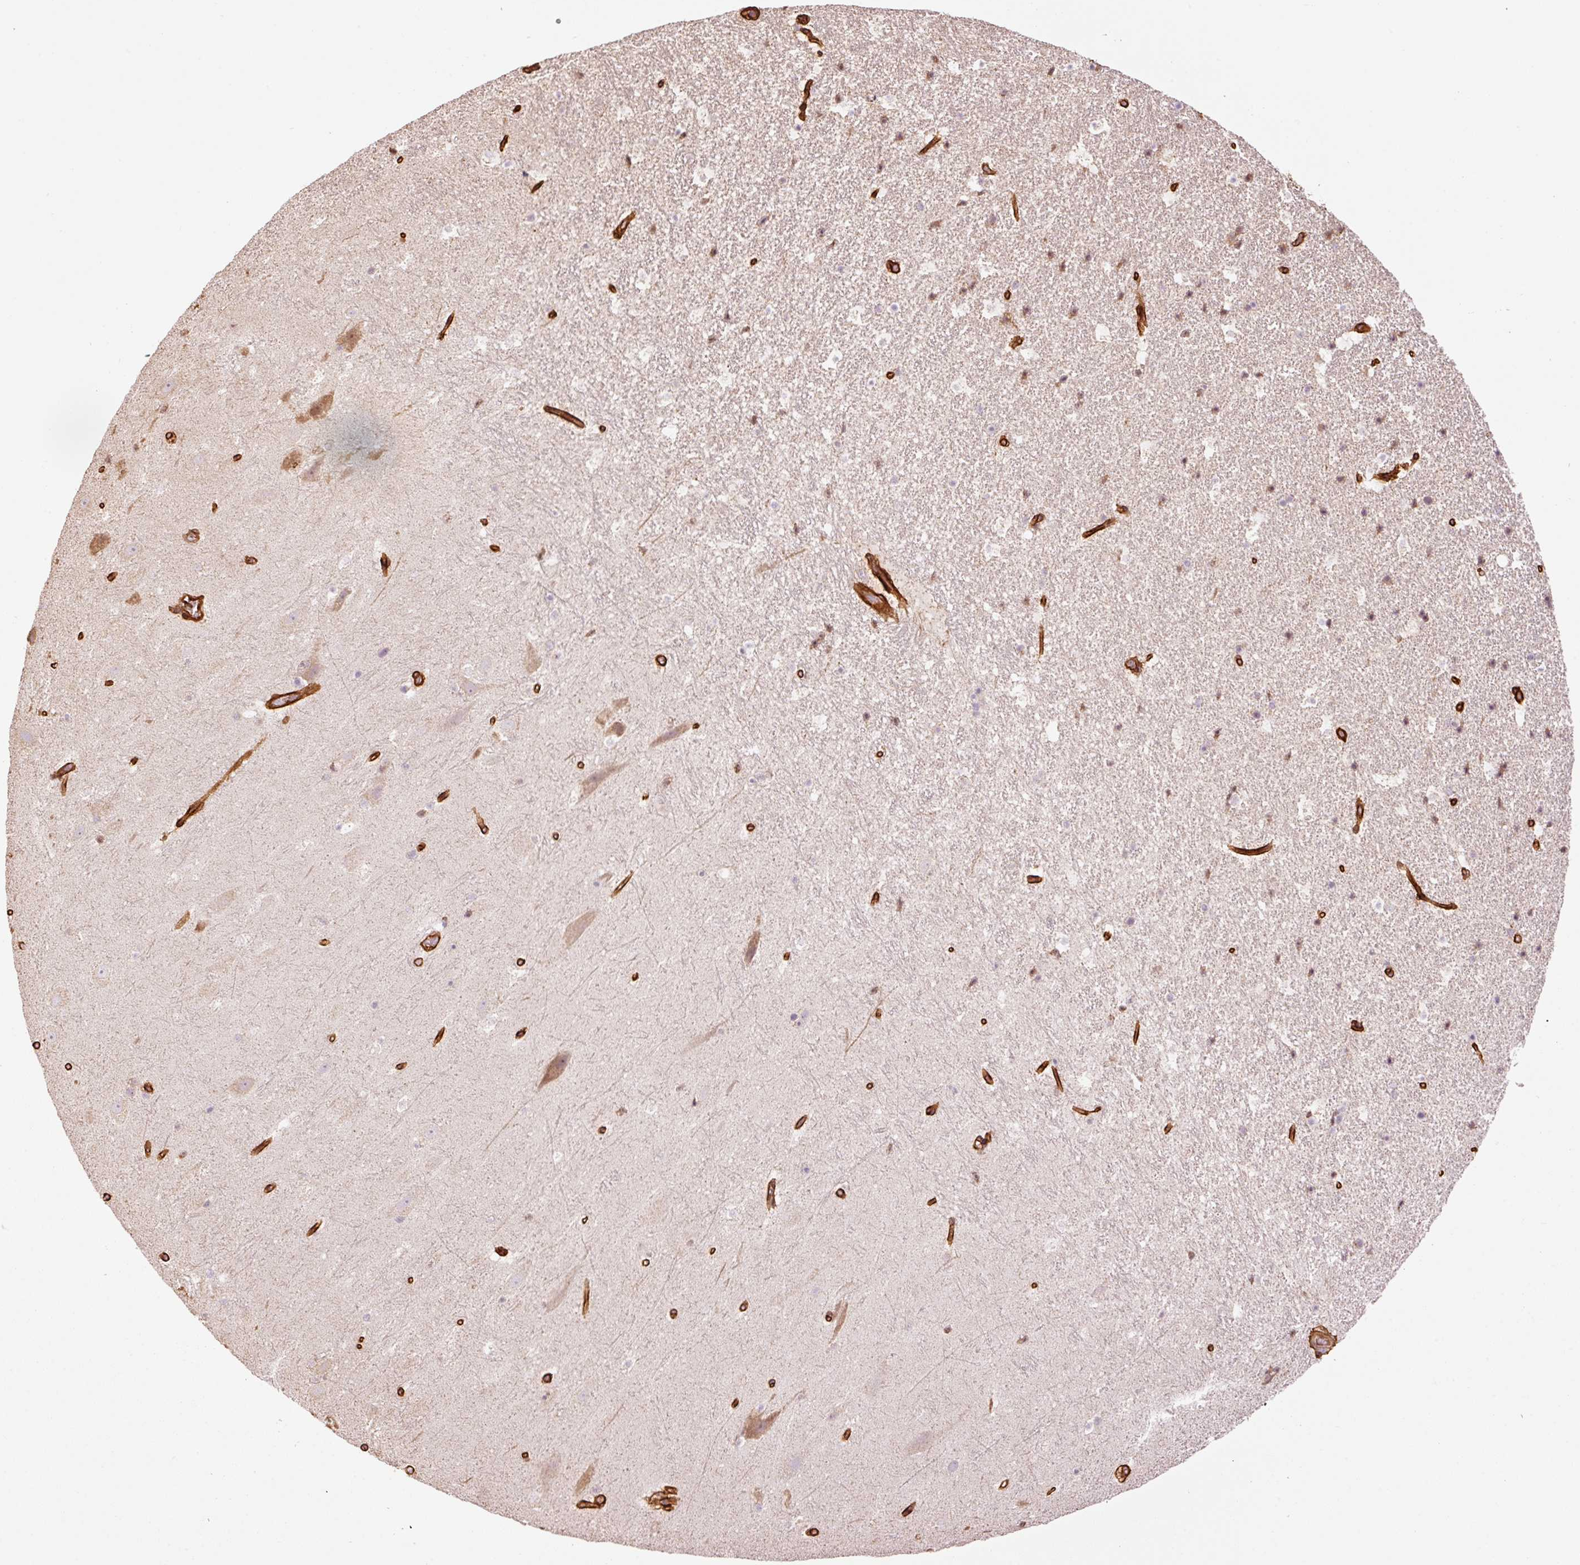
{"staining": {"intensity": "weak", "quantity": "25%-75%", "location": "cytoplasmic/membranous,nuclear"}, "tissue": "hippocampus", "cell_type": "Glial cells", "image_type": "normal", "snomed": [{"axis": "morphology", "description": "Normal tissue, NOS"}, {"axis": "topography", "description": "Hippocampus"}], "caption": "Hippocampus stained with a brown dye demonstrates weak cytoplasmic/membranous,nuclear positive positivity in approximately 25%-75% of glial cells.", "gene": "NID2", "patient": {"sex": "male", "age": 37}}